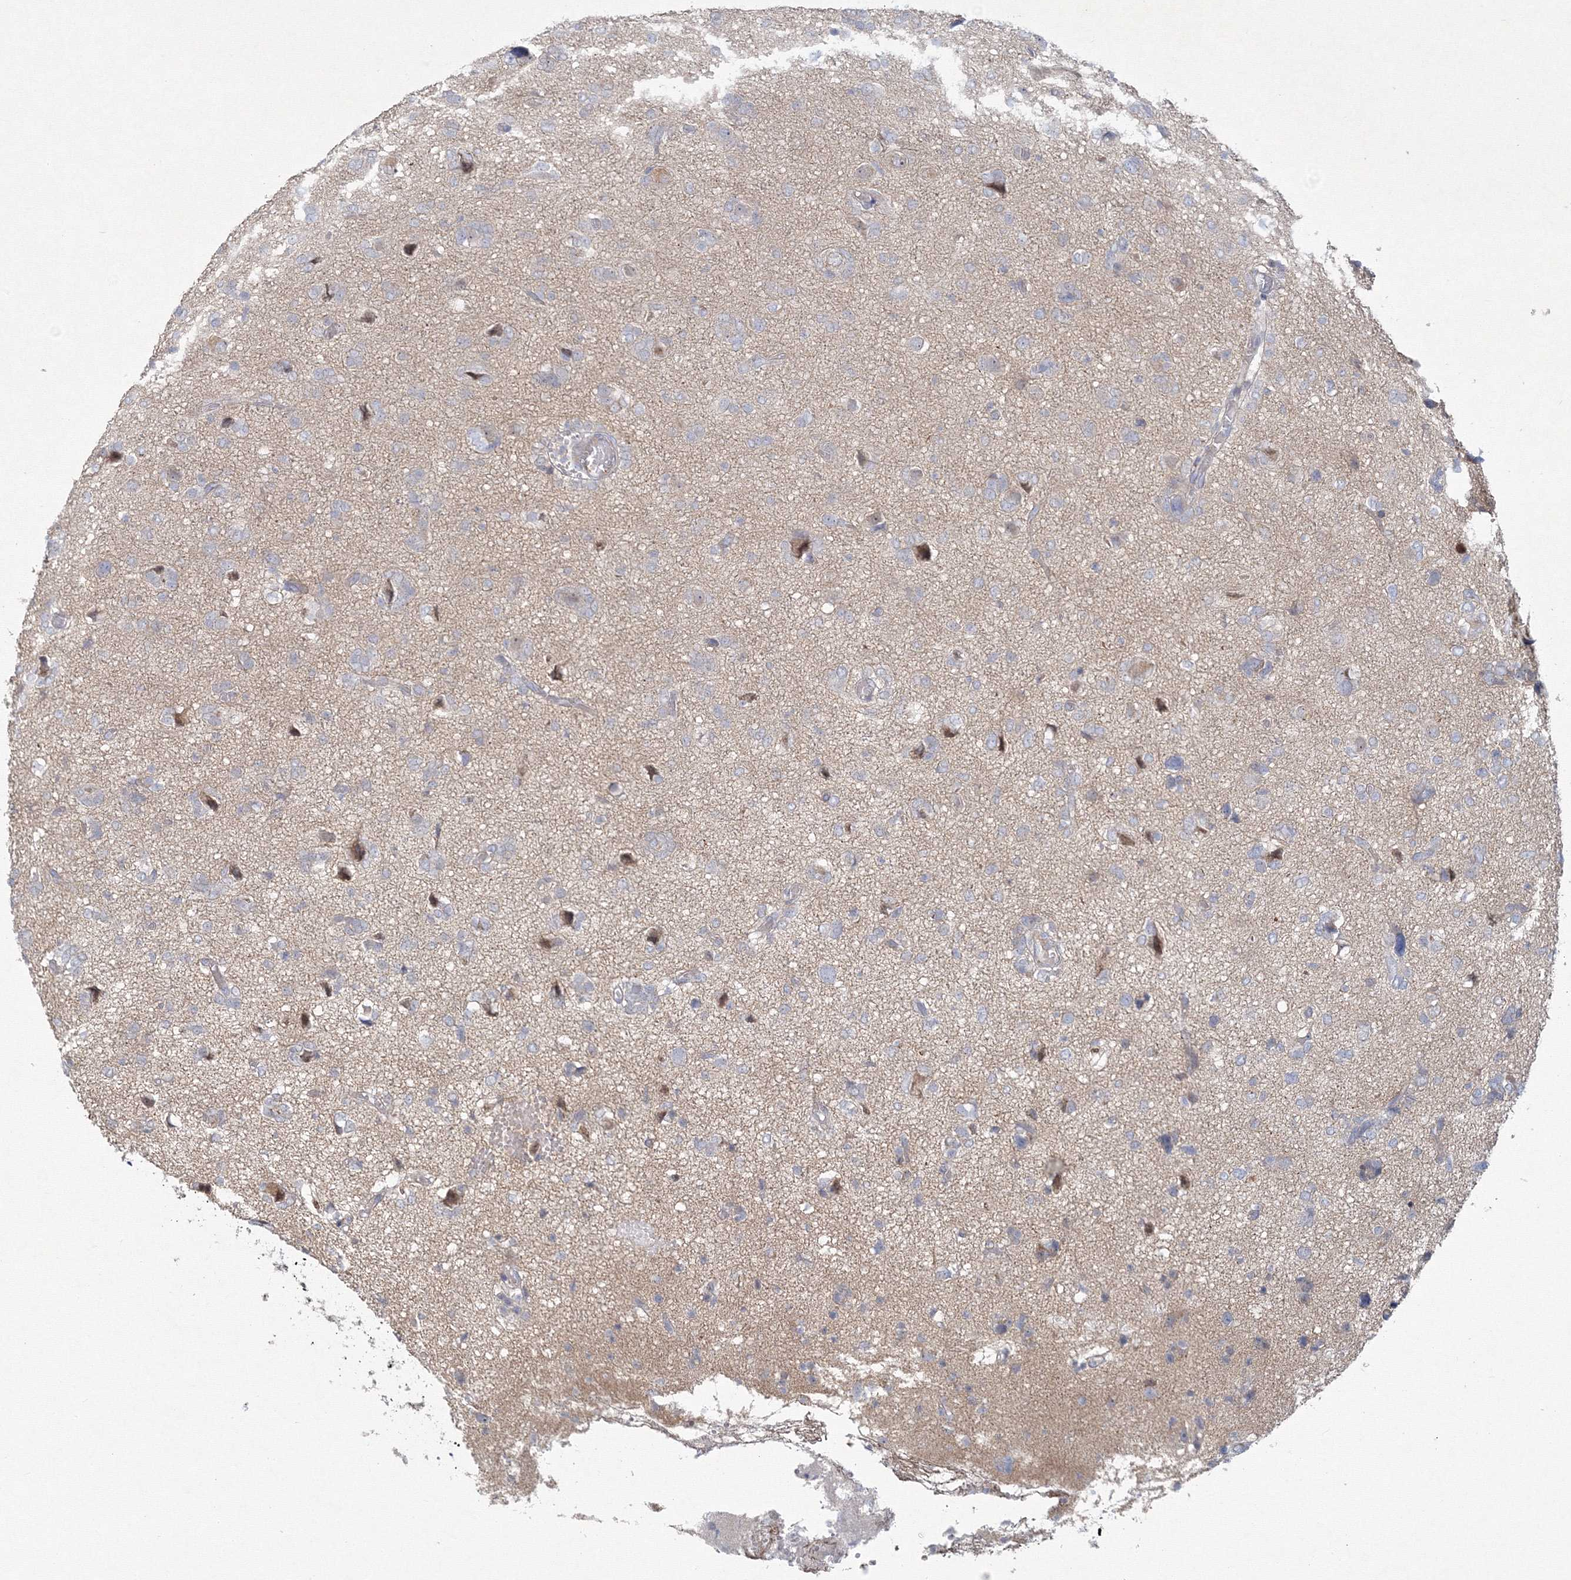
{"staining": {"intensity": "negative", "quantity": "none", "location": "none"}, "tissue": "glioma", "cell_type": "Tumor cells", "image_type": "cancer", "snomed": [{"axis": "morphology", "description": "Glioma, malignant, High grade"}, {"axis": "topography", "description": "Brain"}], "caption": "Immunohistochemical staining of malignant high-grade glioma displays no significant expression in tumor cells. (DAB immunohistochemistry, high magnification).", "gene": "WDR49", "patient": {"sex": "female", "age": 59}}